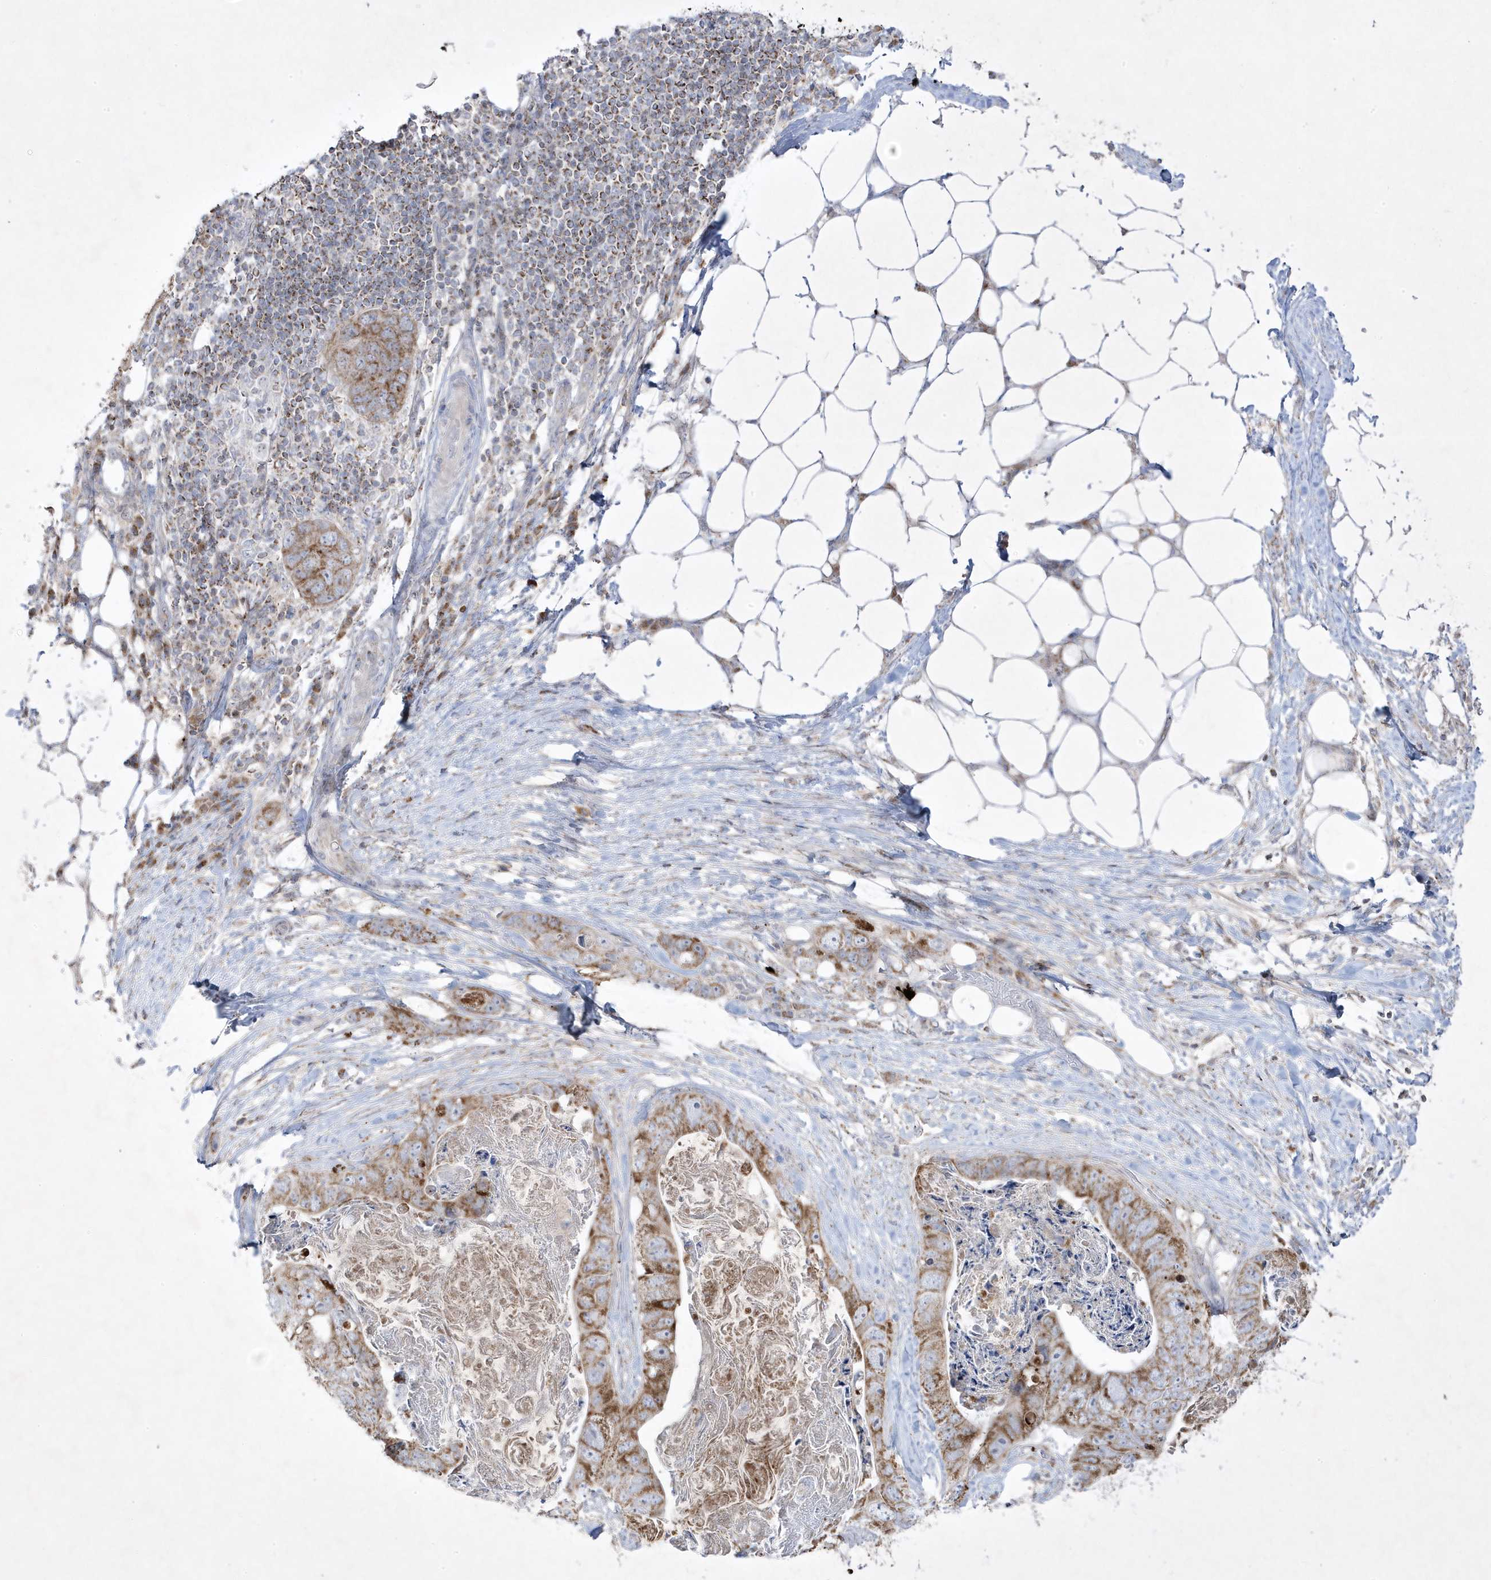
{"staining": {"intensity": "moderate", "quantity": "25%-75%", "location": "cytoplasmic/membranous"}, "tissue": "stomach cancer", "cell_type": "Tumor cells", "image_type": "cancer", "snomed": [{"axis": "morphology", "description": "Adenocarcinoma, NOS"}, {"axis": "topography", "description": "Stomach"}], "caption": "A histopathology image of human stomach cancer (adenocarcinoma) stained for a protein shows moderate cytoplasmic/membranous brown staining in tumor cells.", "gene": "ADAMTSL3", "patient": {"sex": "female", "age": 89}}